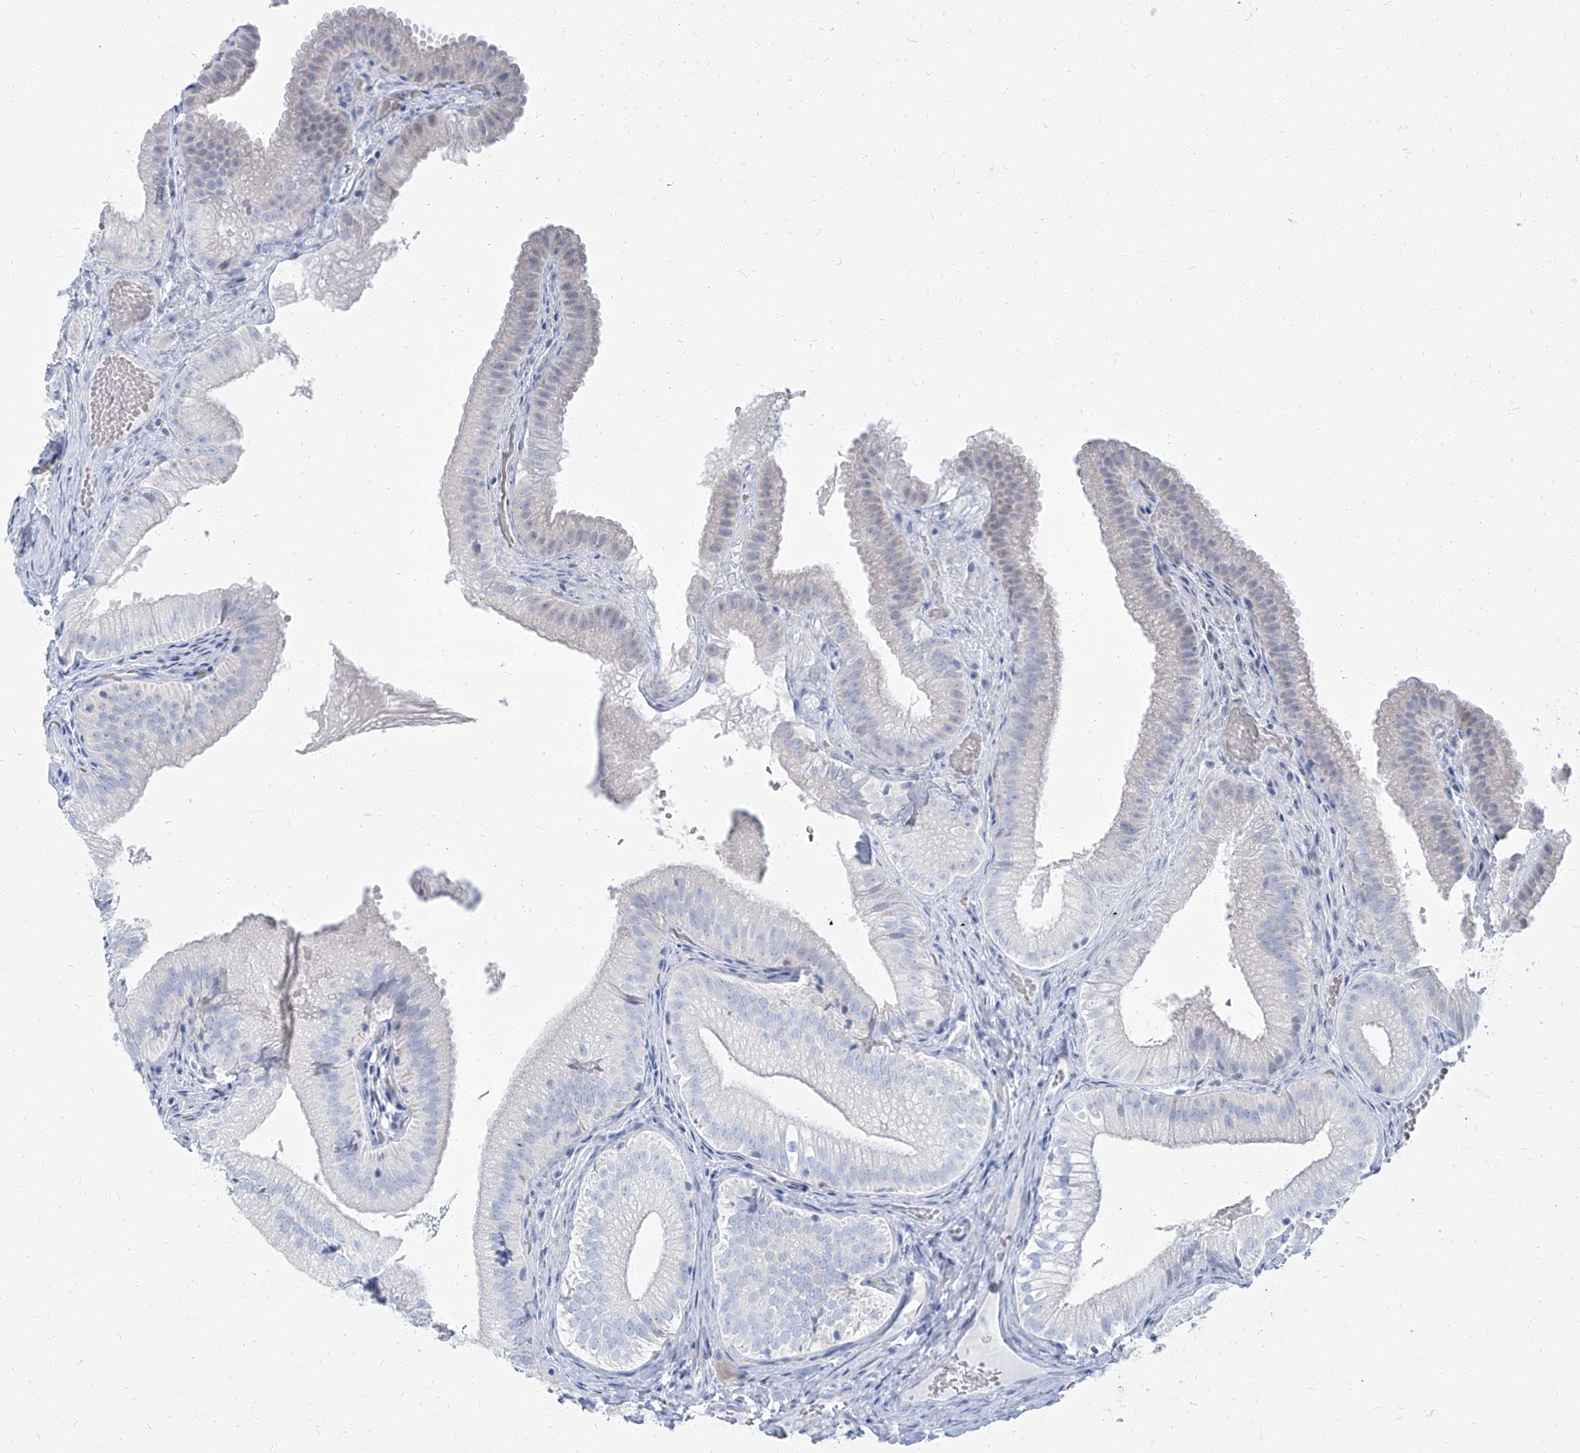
{"staining": {"intensity": "negative", "quantity": "none", "location": "none"}, "tissue": "gallbladder", "cell_type": "Glandular cells", "image_type": "normal", "snomed": [{"axis": "morphology", "description": "Normal tissue, NOS"}, {"axis": "topography", "description": "Gallbladder"}], "caption": "Histopathology image shows no protein expression in glandular cells of unremarkable gallbladder.", "gene": "TXLNB", "patient": {"sex": "female", "age": 30}}